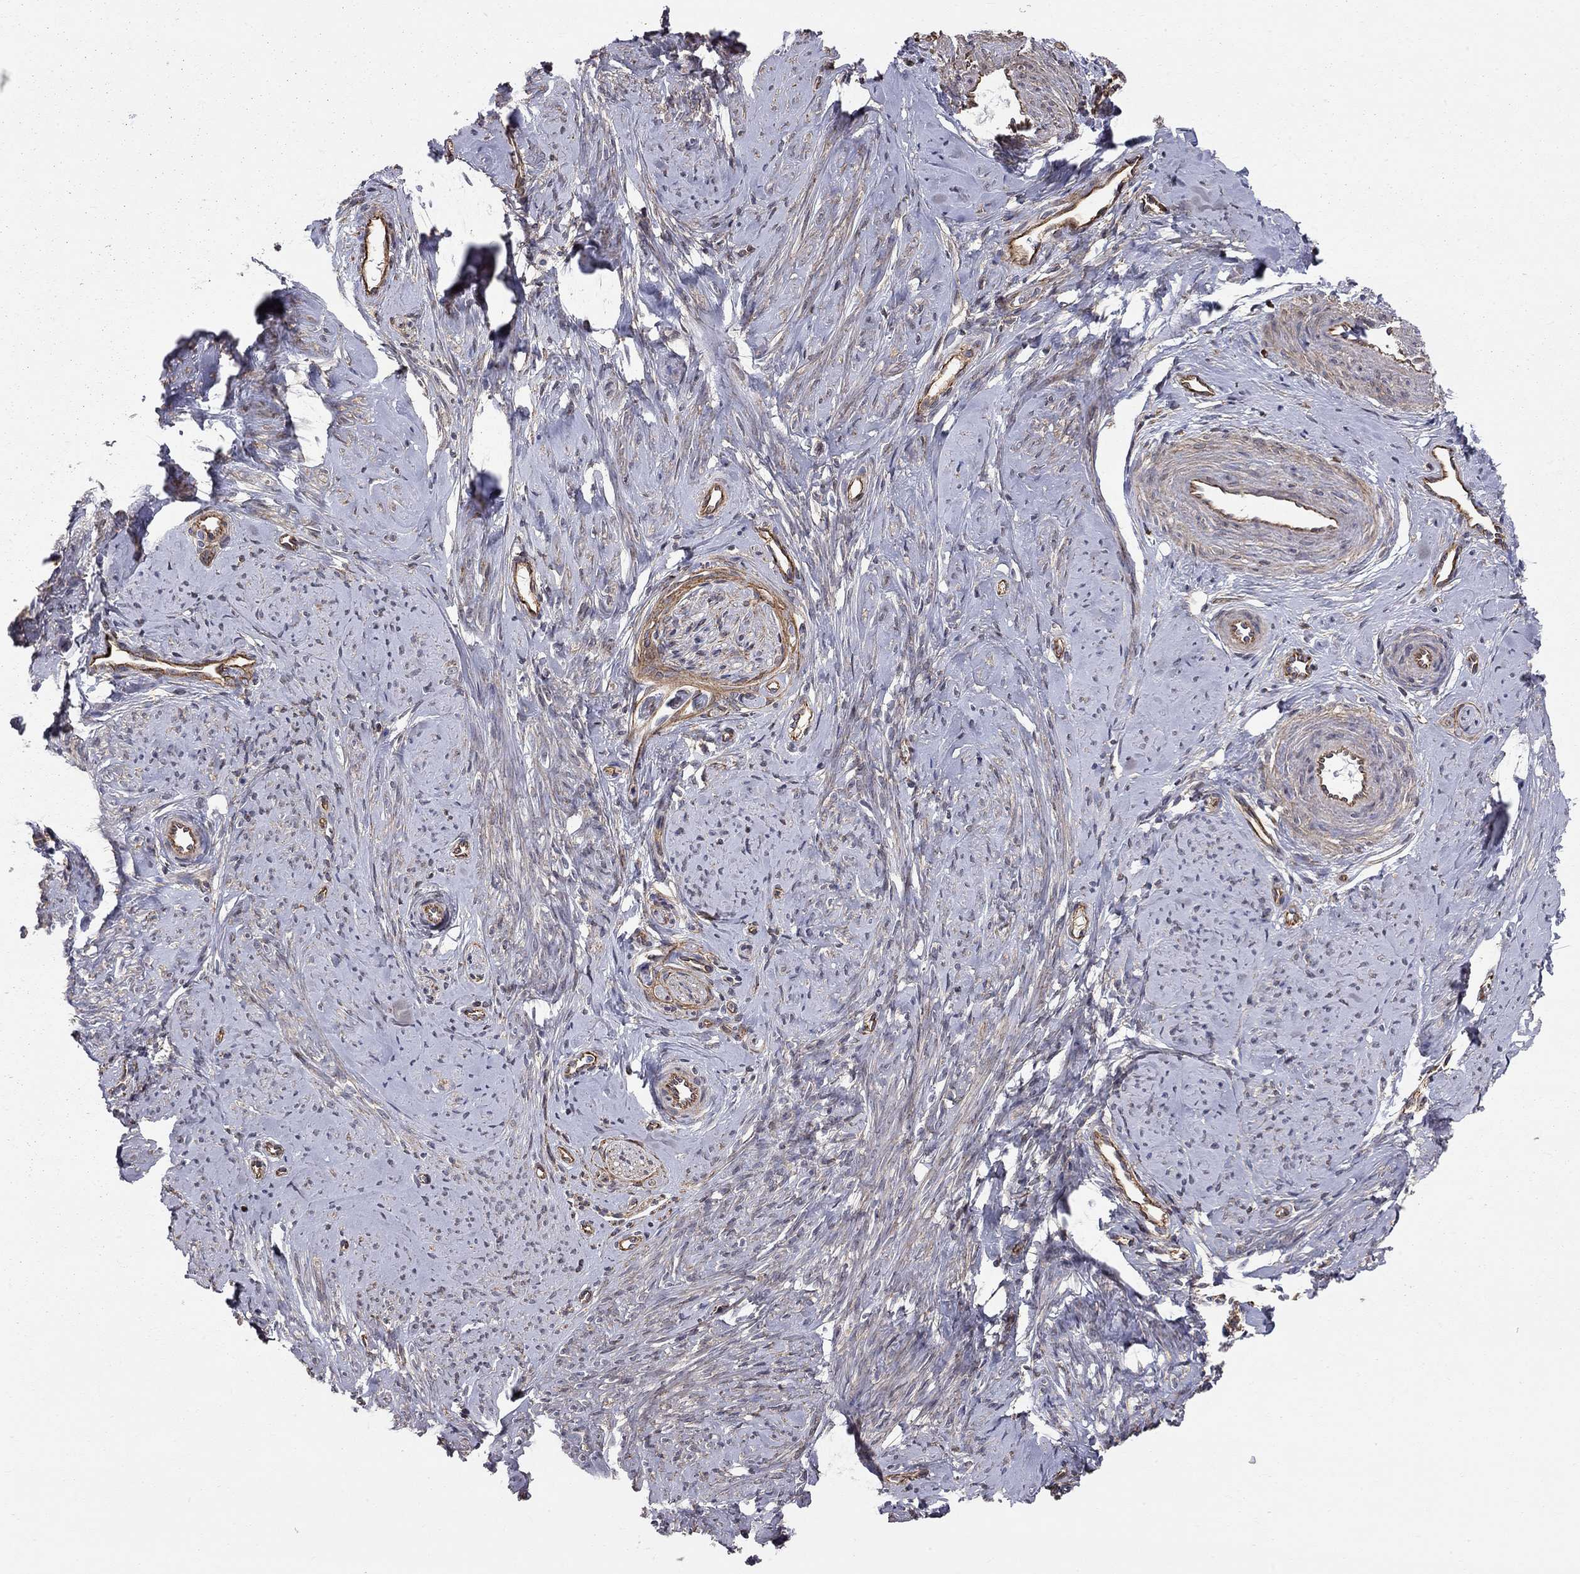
{"staining": {"intensity": "moderate", "quantity": "25%-75%", "location": "cytoplasmic/membranous"}, "tissue": "smooth muscle", "cell_type": "Smooth muscle cells", "image_type": "normal", "snomed": [{"axis": "morphology", "description": "Normal tissue, NOS"}, {"axis": "topography", "description": "Smooth muscle"}], "caption": "A brown stain highlights moderate cytoplasmic/membranous staining of a protein in smooth muscle cells of unremarkable smooth muscle. (Stains: DAB in brown, nuclei in blue, Microscopy: brightfield microscopy at high magnification).", "gene": "RASEF", "patient": {"sex": "female", "age": 48}}